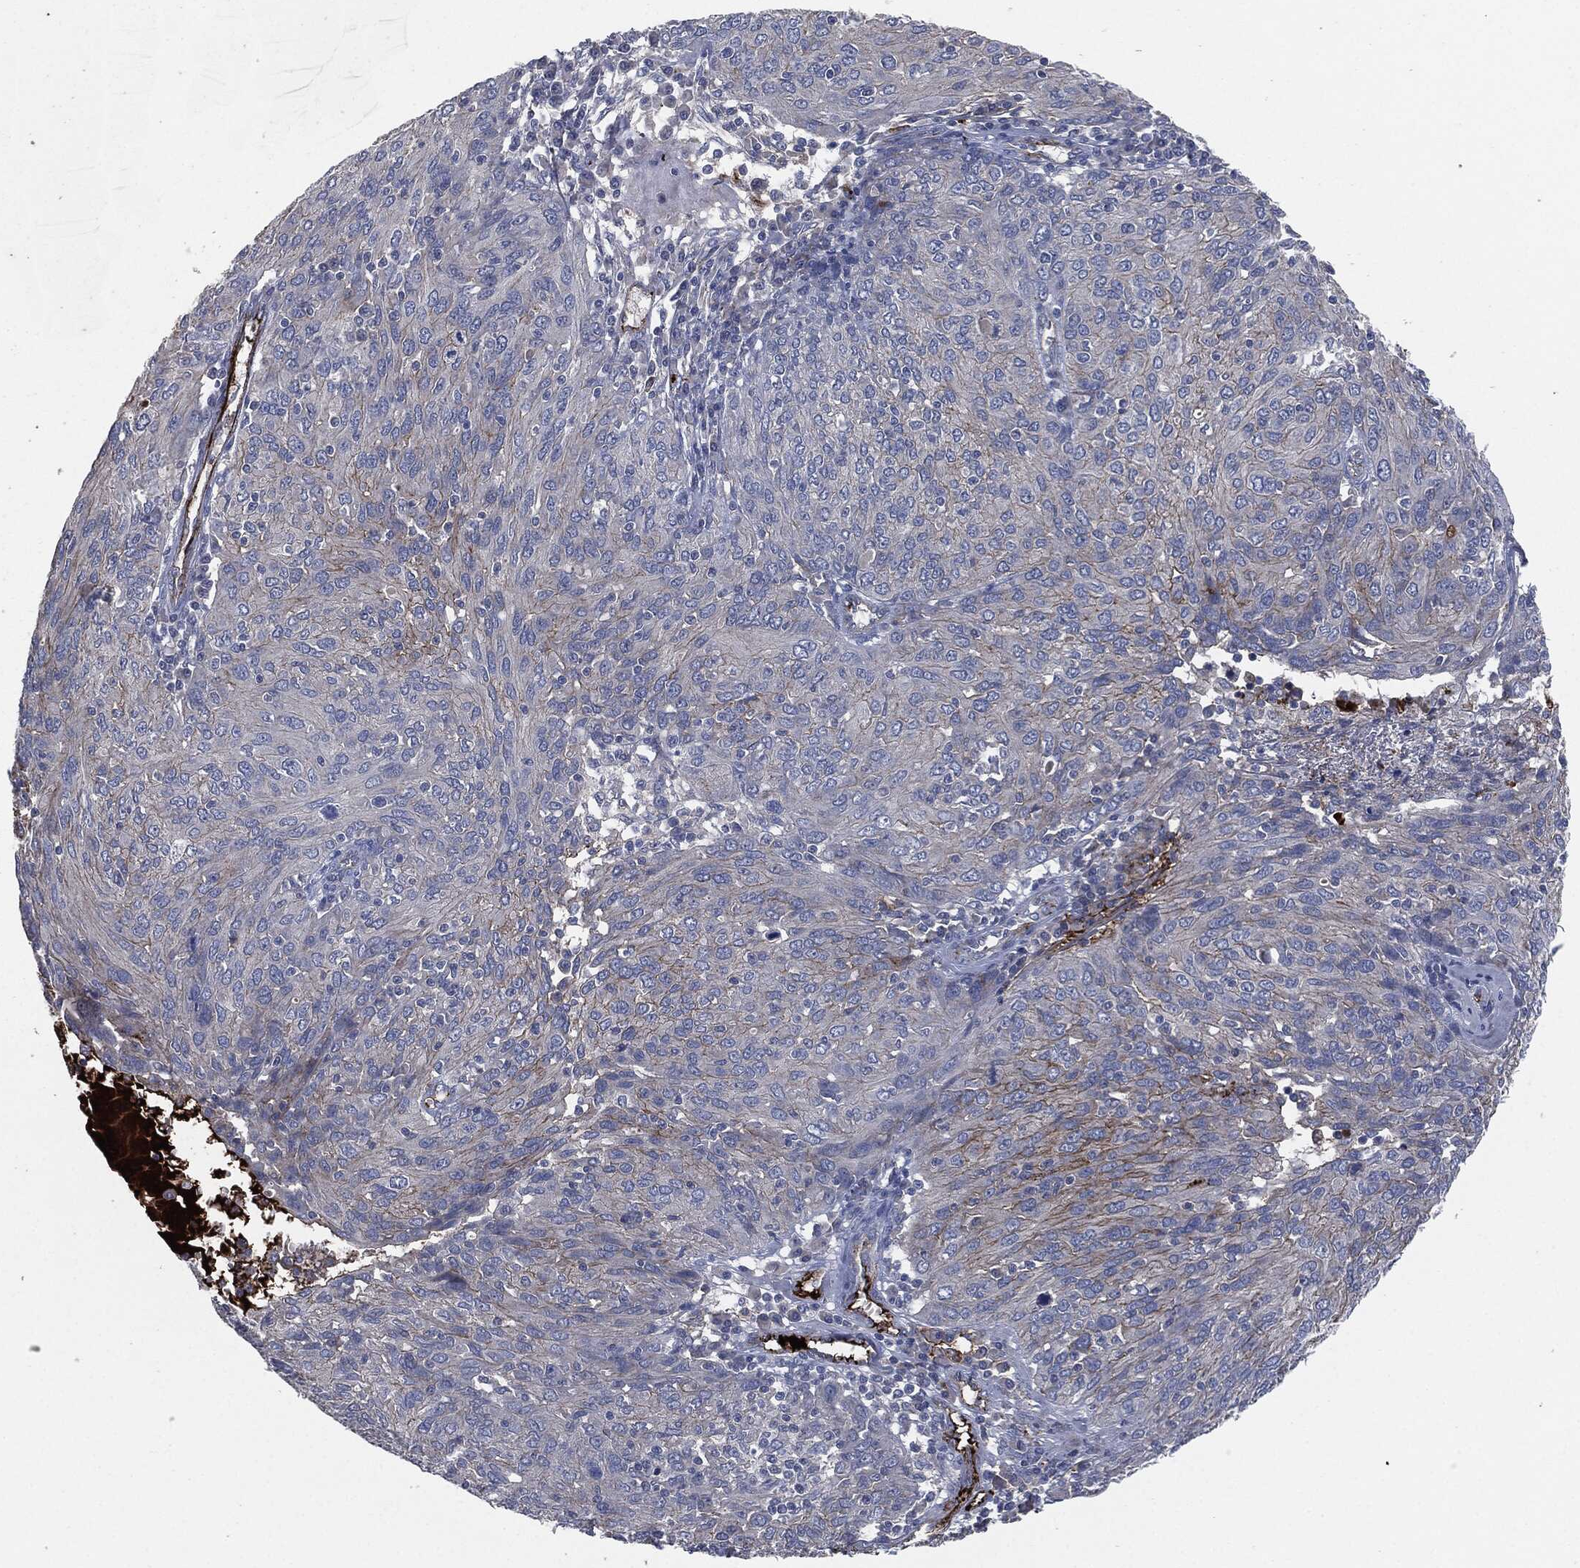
{"staining": {"intensity": "negative", "quantity": "none", "location": "none"}, "tissue": "ovarian cancer", "cell_type": "Tumor cells", "image_type": "cancer", "snomed": [{"axis": "morphology", "description": "Carcinoma, endometroid"}, {"axis": "topography", "description": "Ovary"}], "caption": "Tumor cells are negative for protein expression in human ovarian cancer. The staining is performed using DAB (3,3'-diaminobenzidine) brown chromogen with nuclei counter-stained in using hematoxylin.", "gene": "APOB", "patient": {"sex": "female", "age": 50}}